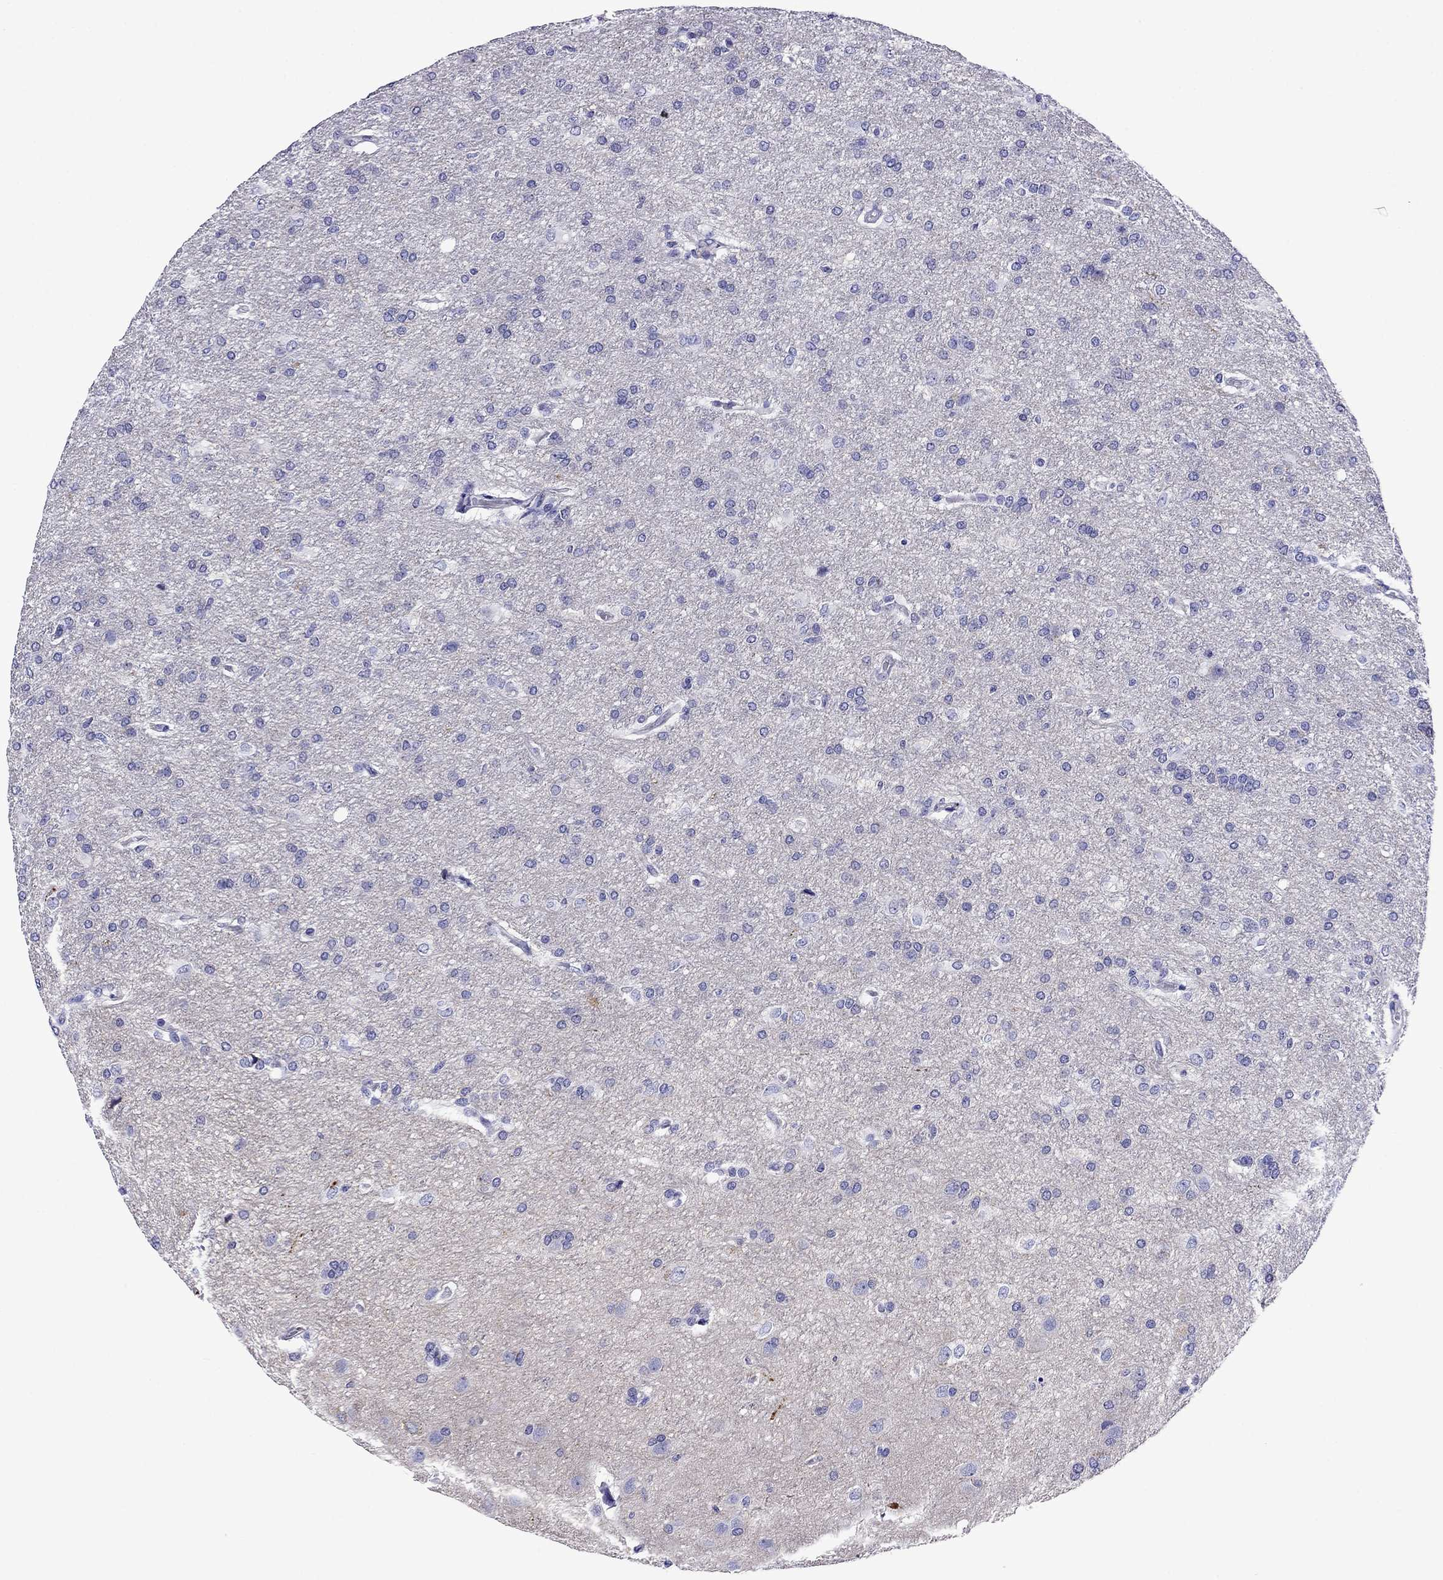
{"staining": {"intensity": "negative", "quantity": "none", "location": "none"}, "tissue": "glioma", "cell_type": "Tumor cells", "image_type": "cancer", "snomed": [{"axis": "morphology", "description": "Glioma, malignant, High grade"}, {"axis": "topography", "description": "Brain"}], "caption": "Micrograph shows no protein positivity in tumor cells of glioma tissue.", "gene": "SCG2", "patient": {"sex": "male", "age": 68}}